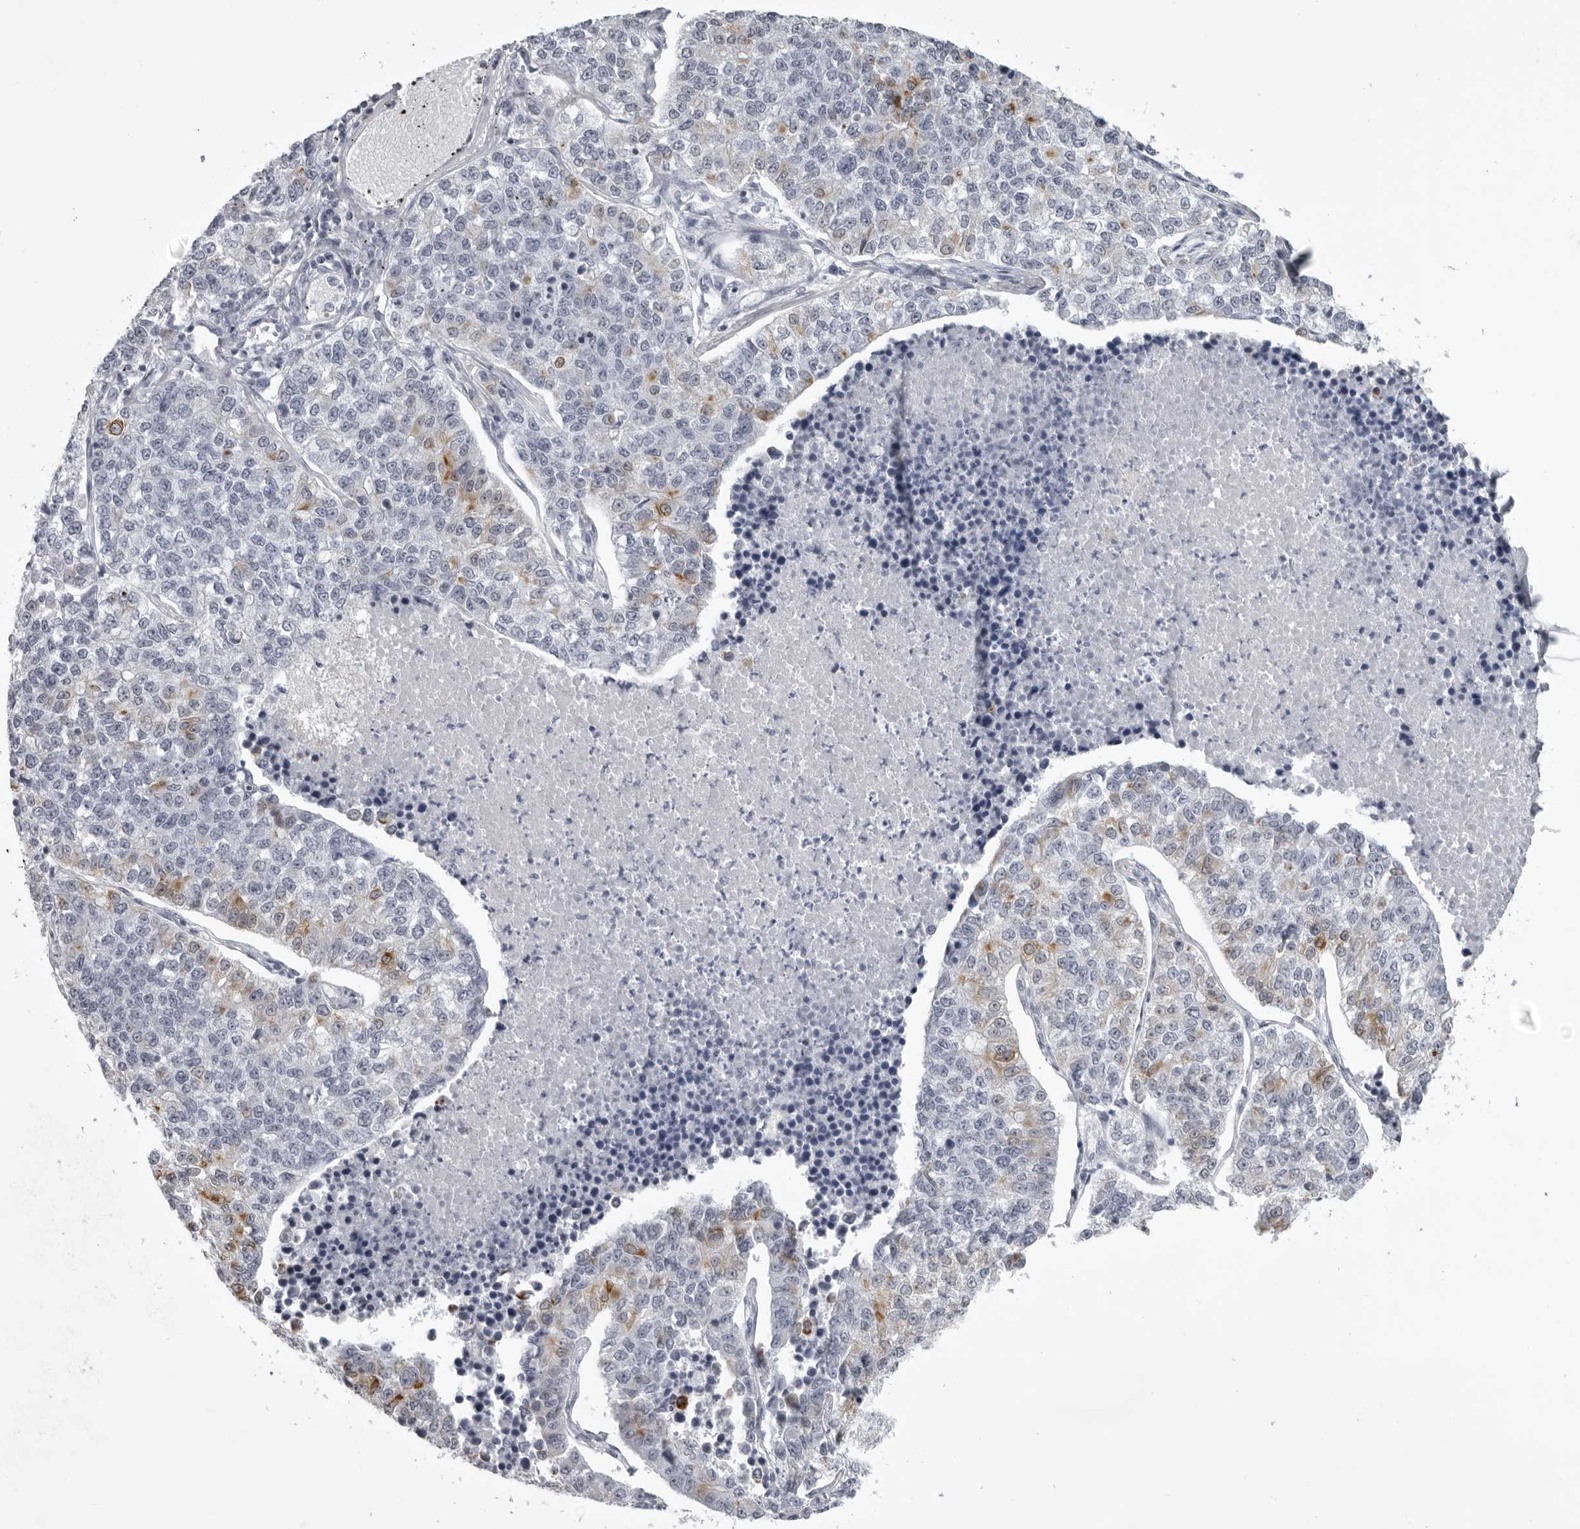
{"staining": {"intensity": "moderate", "quantity": "<25%", "location": "cytoplasmic/membranous"}, "tissue": "lung cancer", "cell_type": "Tumor cells", "image_type": "cancer", "snomed": [{"axis": "morphology", "description": "Adenocarcinoma, NOS"}, {"axis": "topography", "description": "Lung"}], "caption": "Moderate cytoplasmic/membranous positivity for a protein is identified in approximately <25% of tumor cells of lung cancer (adenocarcinoma) using immunohistochemistry.", "gene": "UROD", "patient": {"sex": "male", "age": 49}}